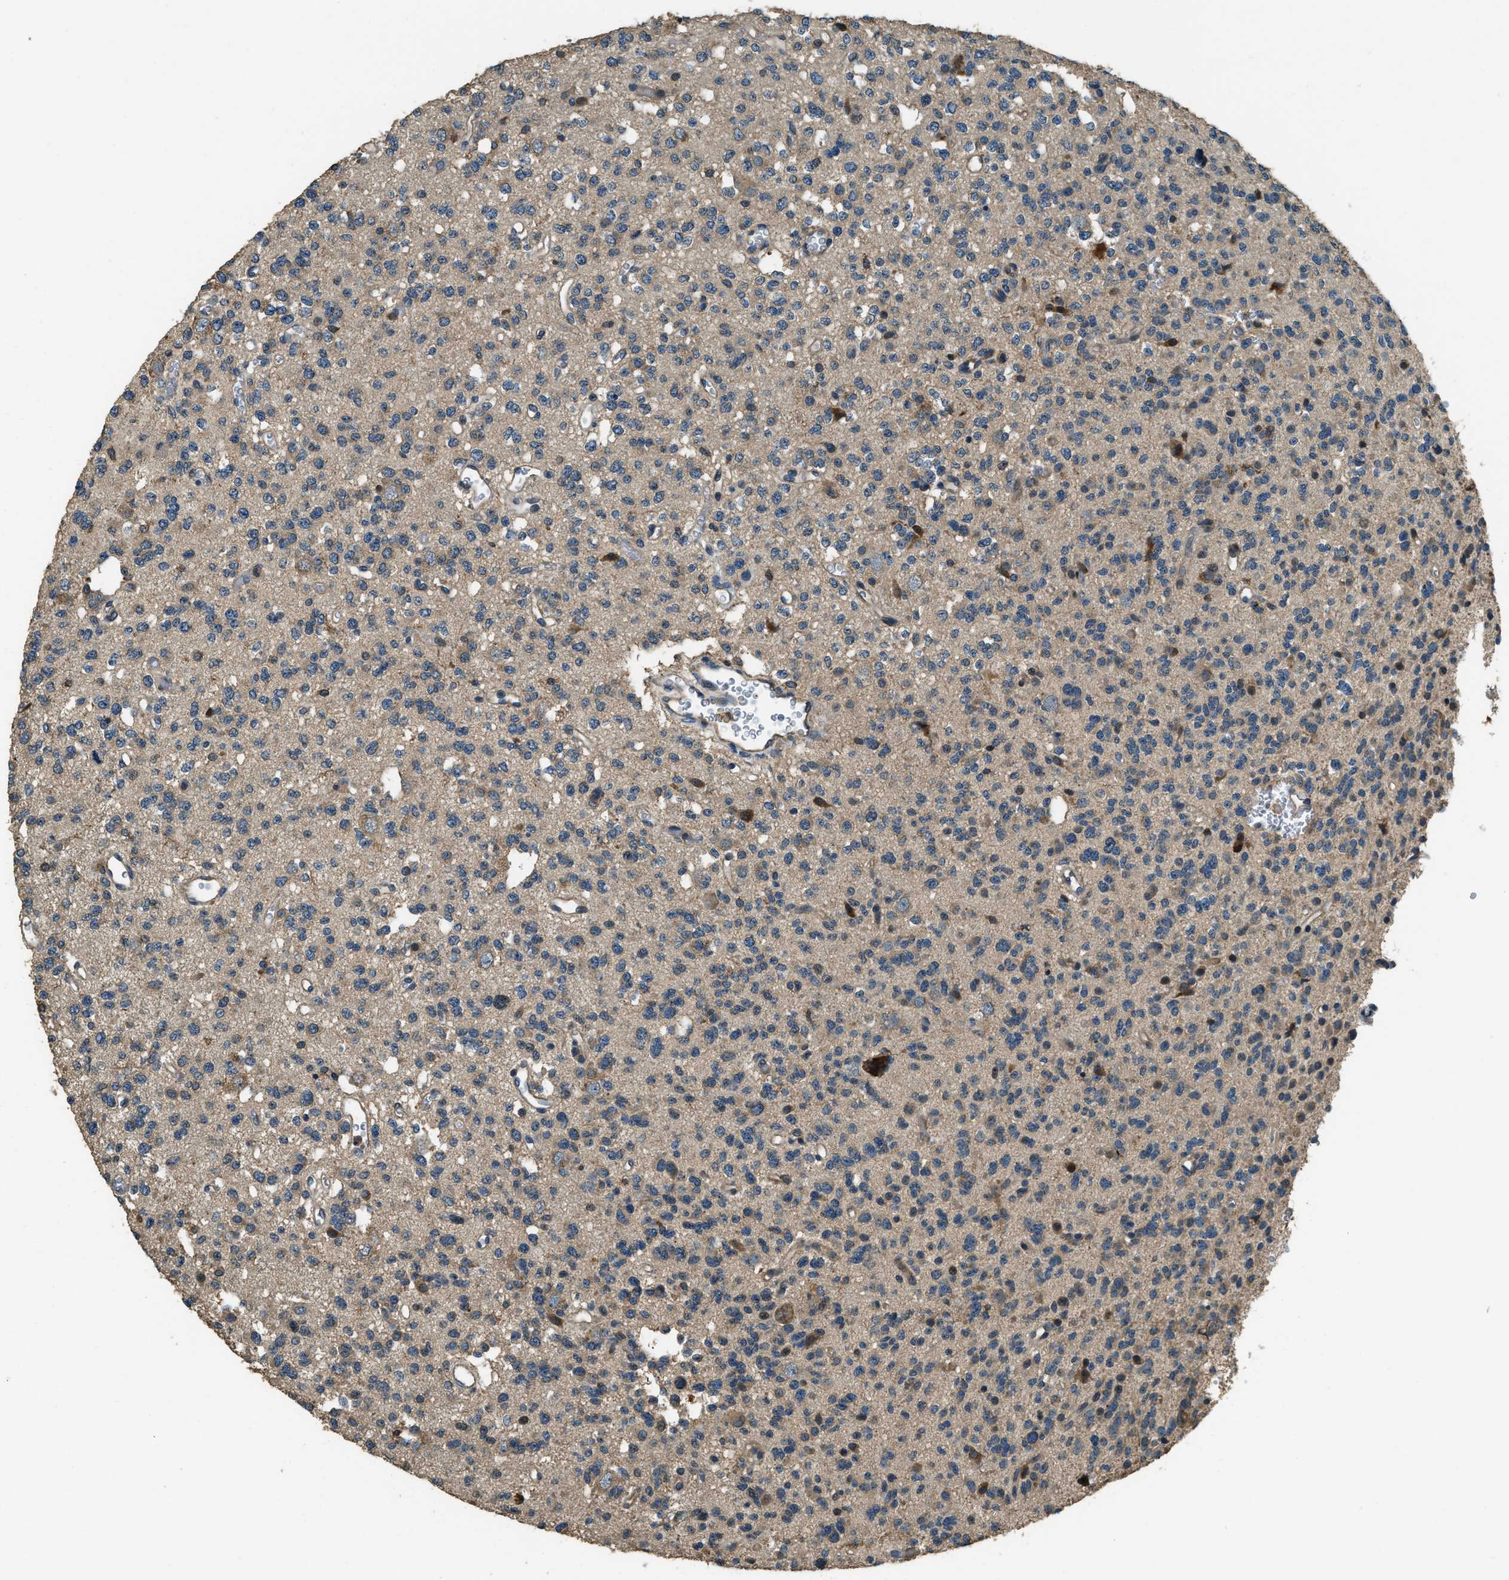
{"staining": {"intensity": "moderate", "quantity": "<25%", "location": "cytoplasmic/membranous"}, "tissue": "glioma", "cell_type": "Tumor cells", "image_type": "cancer", "snomed": [{"axis": "morphology", "description": "Glioma, malignant, Low grade"}, {"axis": "topography", "description": "Brain"}], "caption": "A low amount of moderate cytoplasmic/membranous staining is present in about <25% of tumor cells in malignant glioma (low-grade) tissue.", "gene": "ERGIC1", "patient": {"sex": "male", "age": 38}}